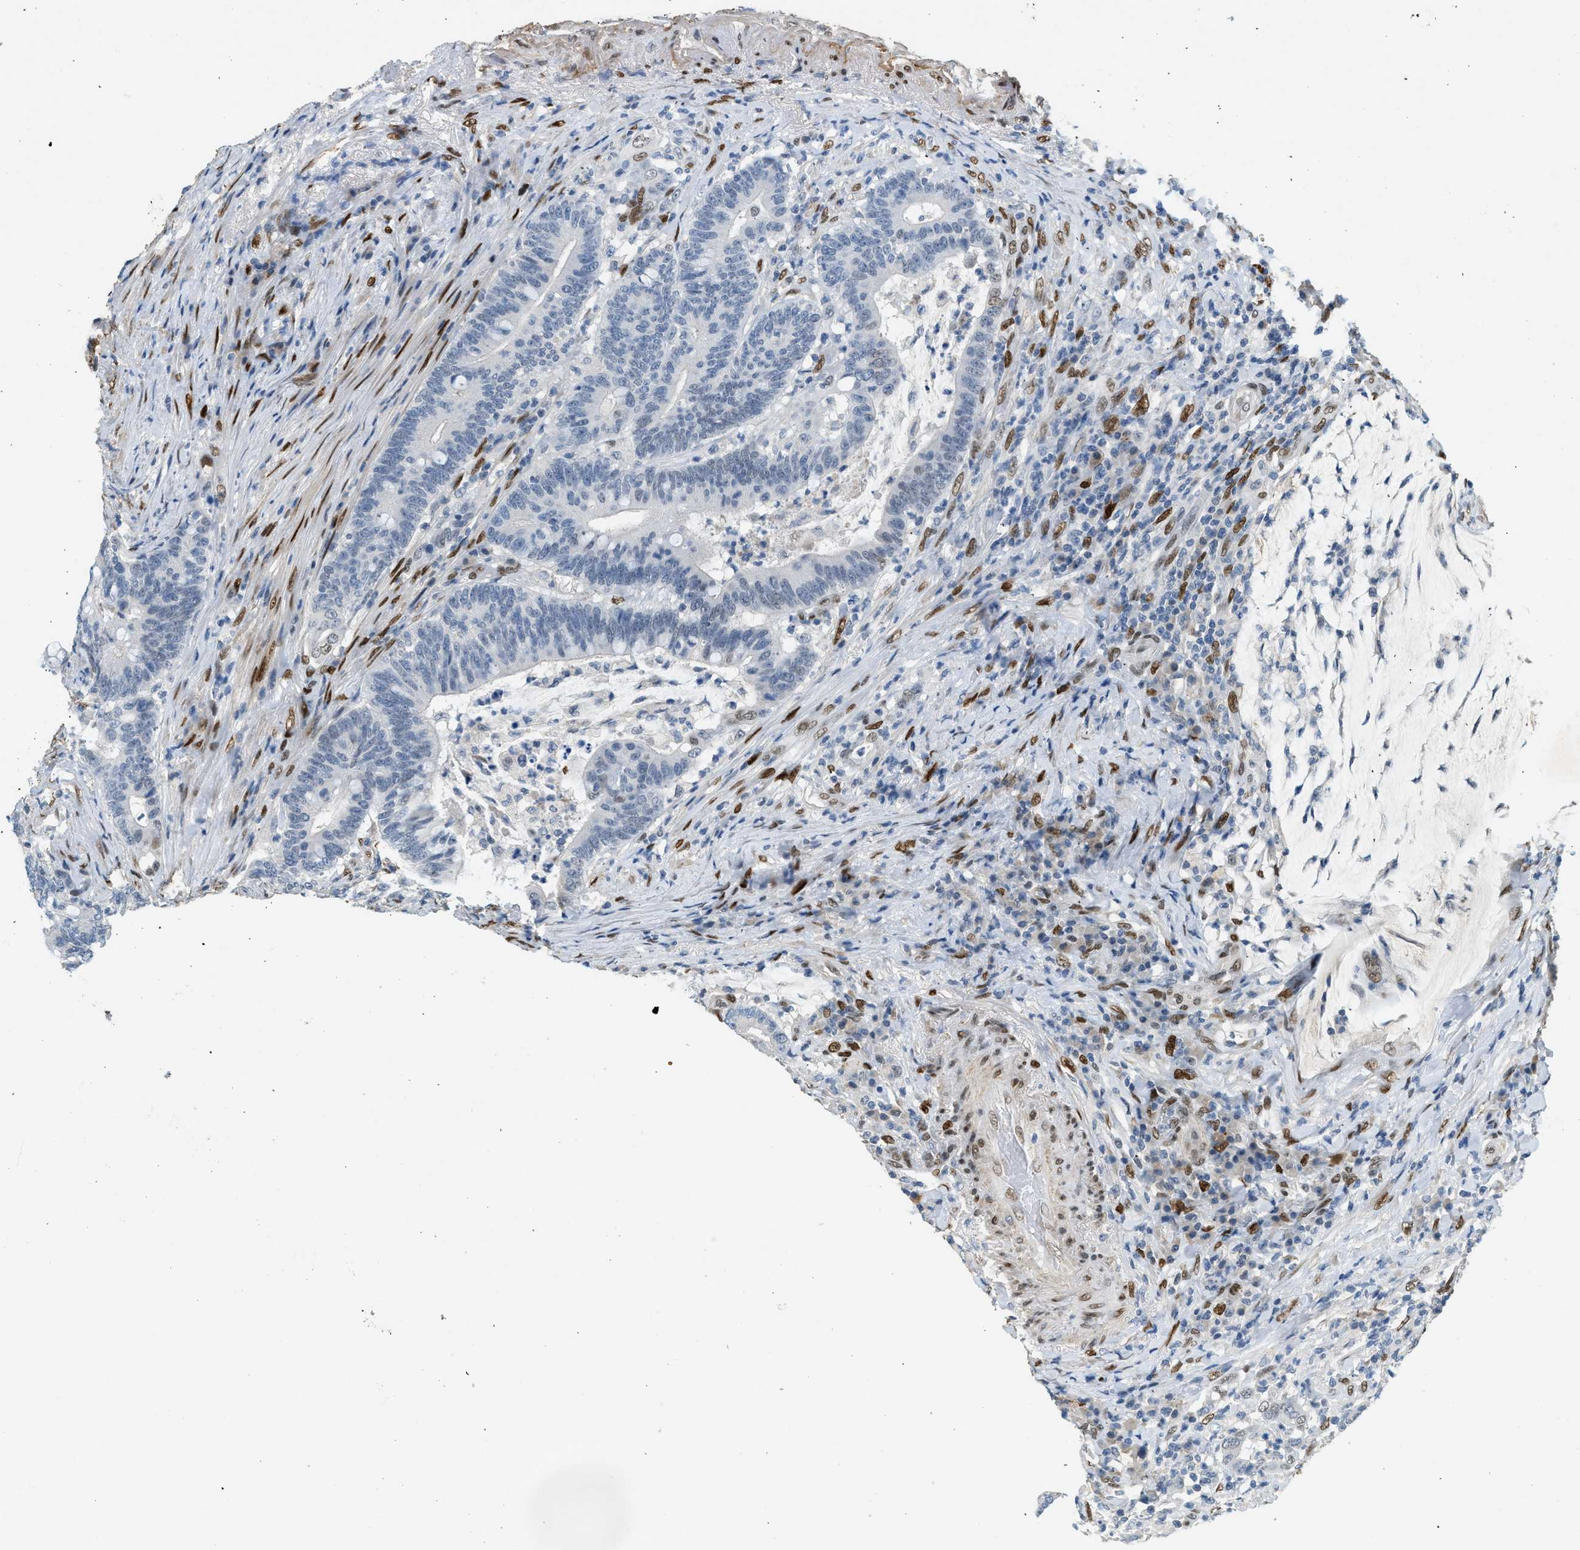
{"staining": {"intensity": "negative", "quantity": "none", "location": "none"}, "tissue": "colorectal cancer", "cell_type": "Tumor cells", "image_type": "cancer", "snomed": [{"axis": "morphology", "description": "Normal tissue, NOS"}, {"axis": "morphology", "description": "Adenocarcinoma, NOS"}, {"axis": "topography", "description": "Colon"}], "caption": "This image is of colorectal cancer stained with IHC to label a protein in brown with the nuclei are counter-stained blue. There is no expression in tumor cells.", "gene": "ZBTB20", "patient": {"sex": "female", "age": 66}}